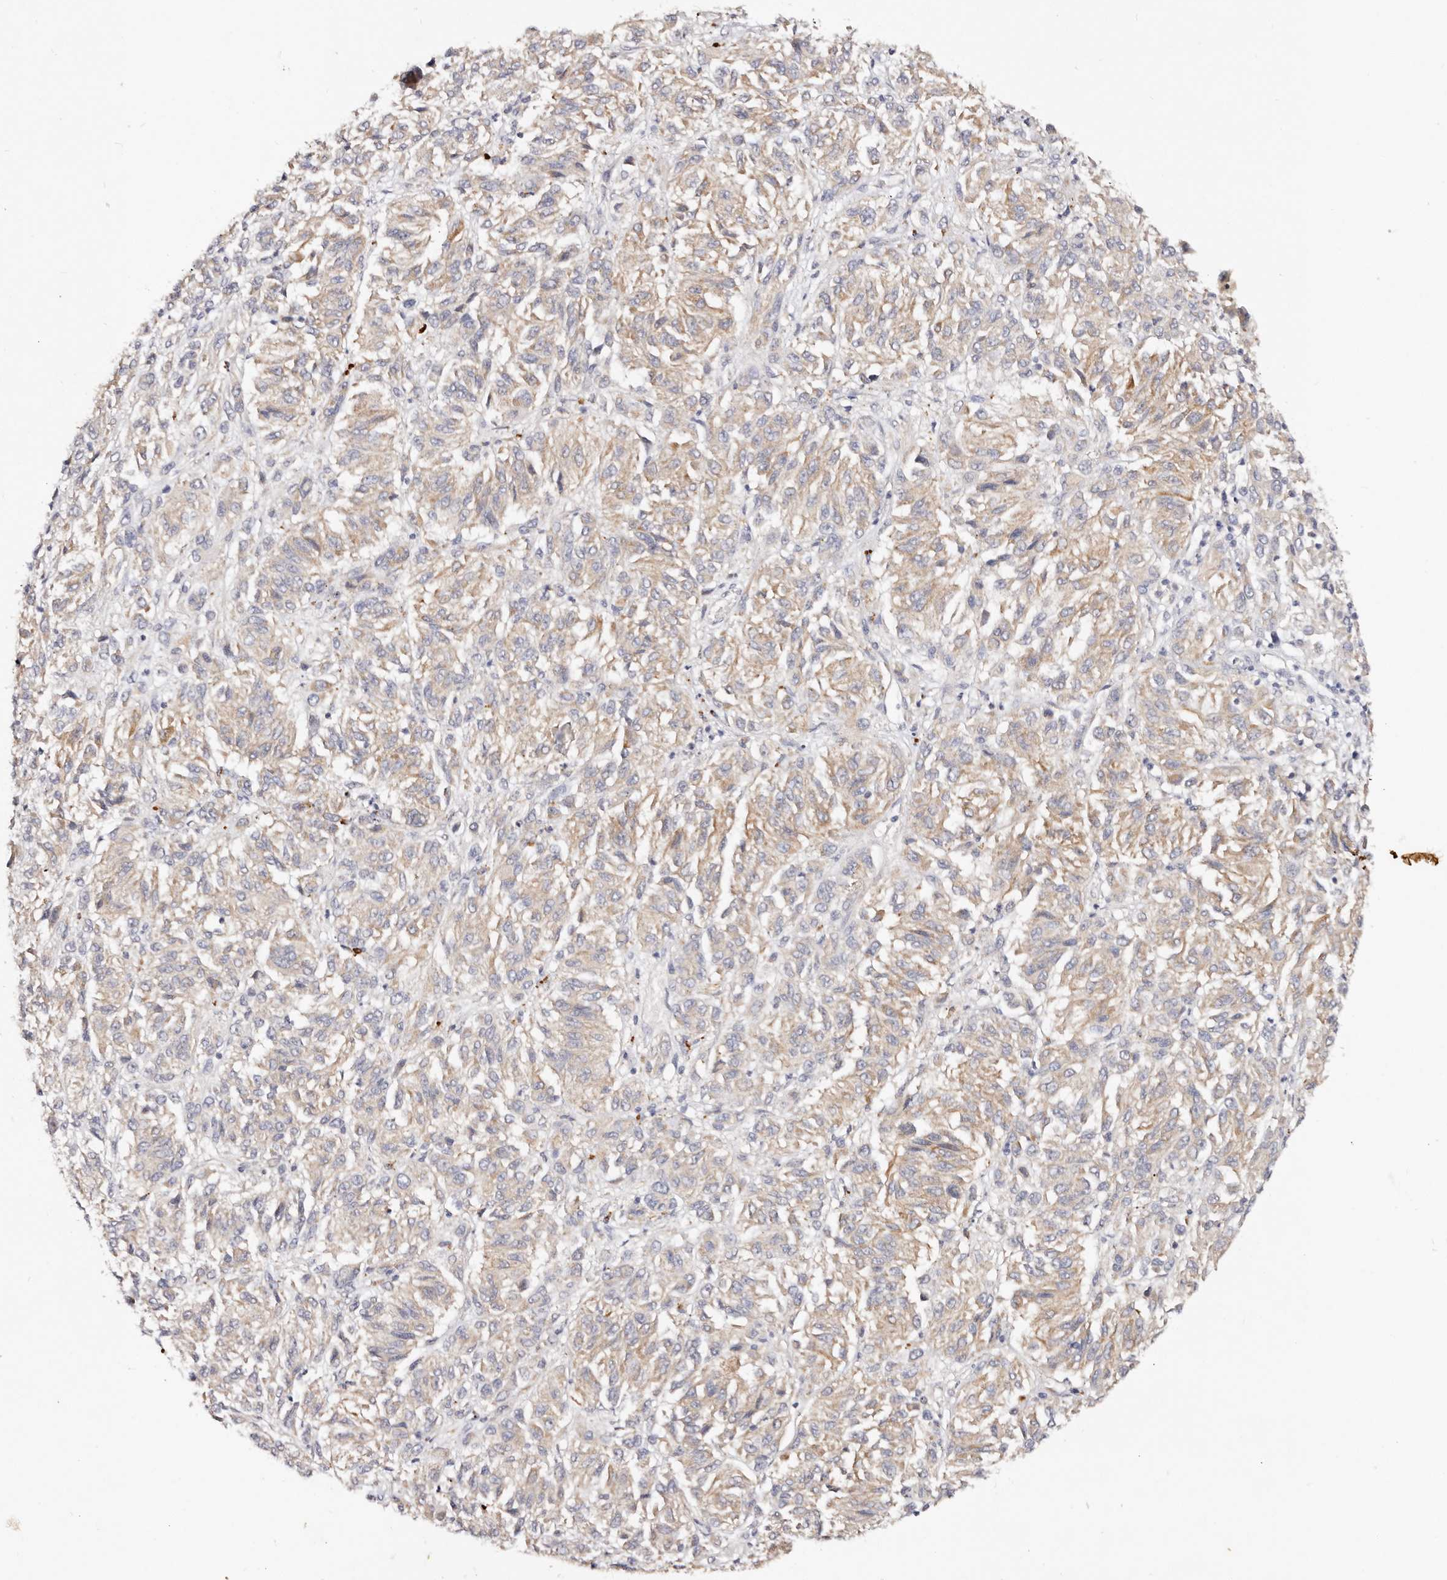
{"staining": {"intensity": "weak", "quantity": ">75%", "location": "cytoplasmic/membranous"}, "tissue": "melanoma", "cell_type": "Tumor cells", "image_type": "cancer", "snomed": [{"axis": "morphology", "description": "Malignant melanoma, Metastatic site"}, {"axis": "topography", "description": "Lung"}], "caption": "Melanoma stained with immunohistochemistry (IHC) demonstrates weak cytoplasmic/membranous expression in approximately >75% of tumor cells. (IHC, brightfield microscopy, high magnification).", "gene": "VIPAS39", "patient": {"sex": "male", "age": 64}}